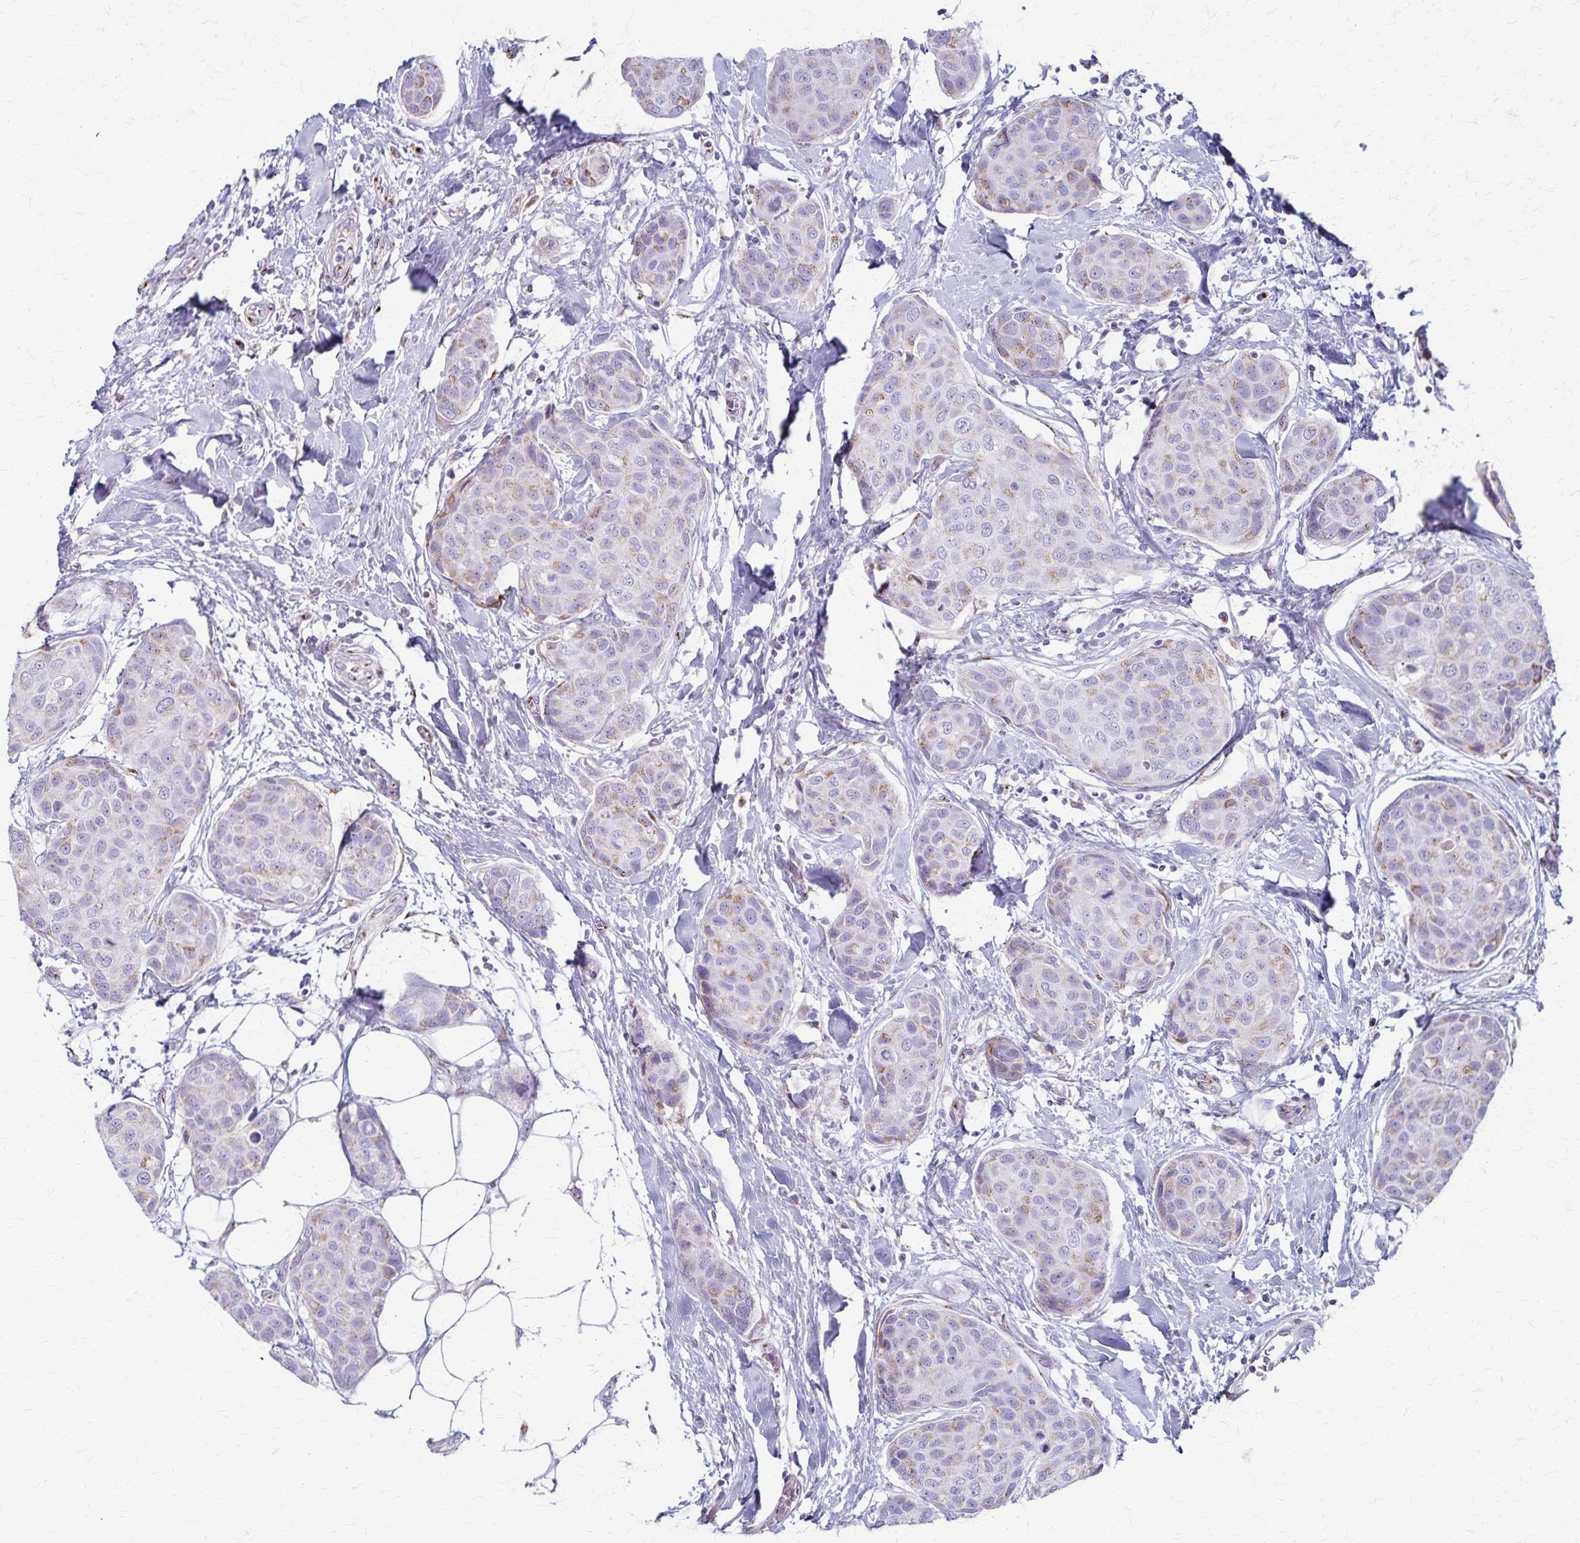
{"staining": {"intensity": "weak", "quantity": "25%-75%", "location": "cytoplasmic/membranous"}, "tissue": "breast cancer", "cell_type": "Tumor cells", "image_type": "cancer", "snomed": [{"axis": "morphology", "description": "Duct carcinoma"}, {"axis": "topography", "description": "Breast"}], "caption": "Breast cancer (intraductal carcinoma) stained with a brown dye reveals weak cytoplasmic/membranous positive positivity in about 25%-75% of tumor cells.", "gene": "MCFD2", "patient": {"sex": "female", "age": 80}}